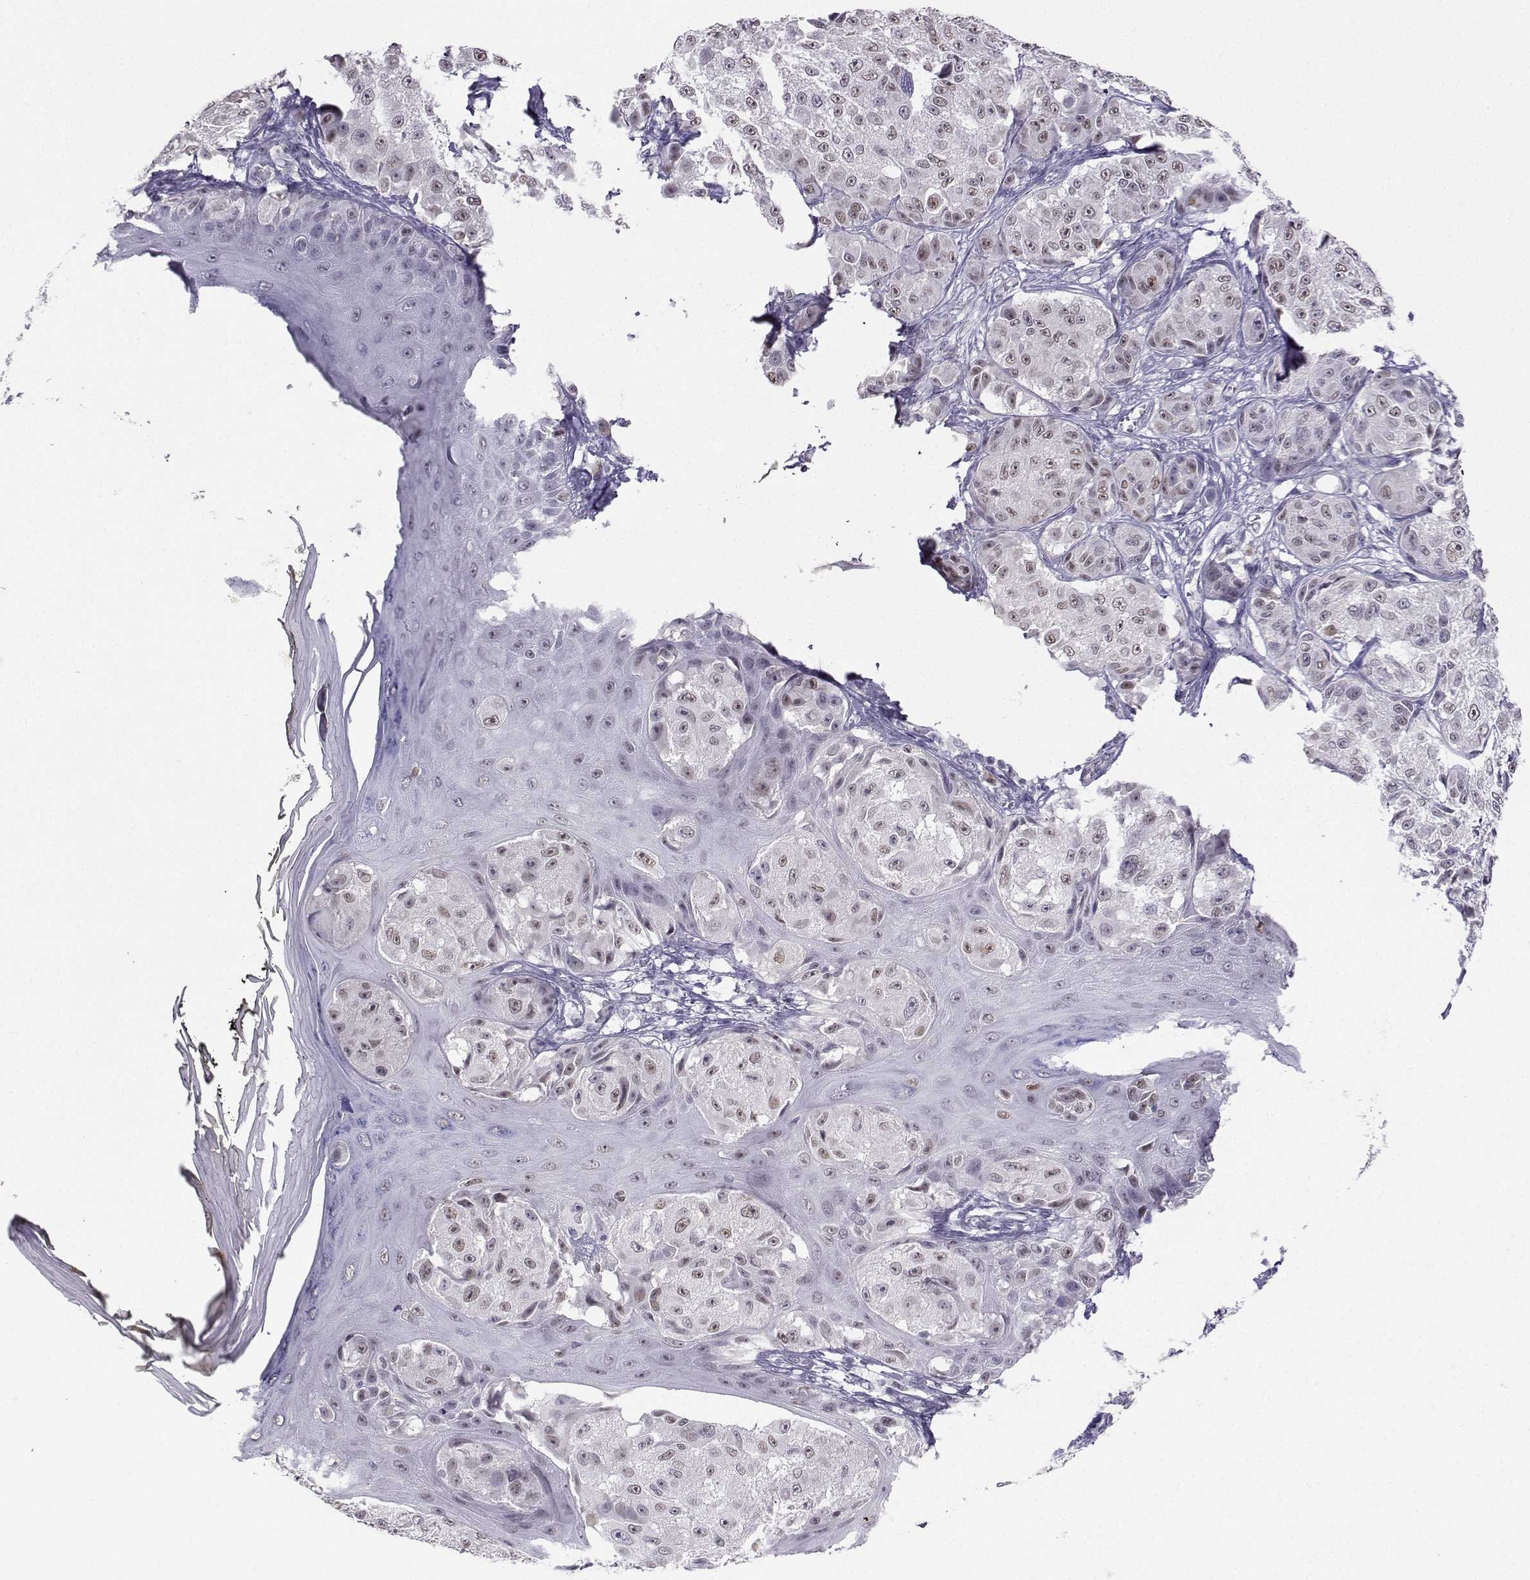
{"staining": {"intensity": "weak", "quantity": "25%-75%", "location": "nuclear"}, "tissue": "melanoma", "cell_type": "Tumor cells", "image_type": "cancer", "snomed": [{"axis": "morphology", "description": "Malignant melanoma, NOS"}, {"axis": "topography", "description": "Skin"}], "caption": "Approximately 25%-75% of tumor cells in human malignant melanoma demonstrate weak nuclear protein positivity as visualized by brown immunohistochemical staining.", "gene": "TEDC2", "patient": {"sex": "male", "age": 61}}